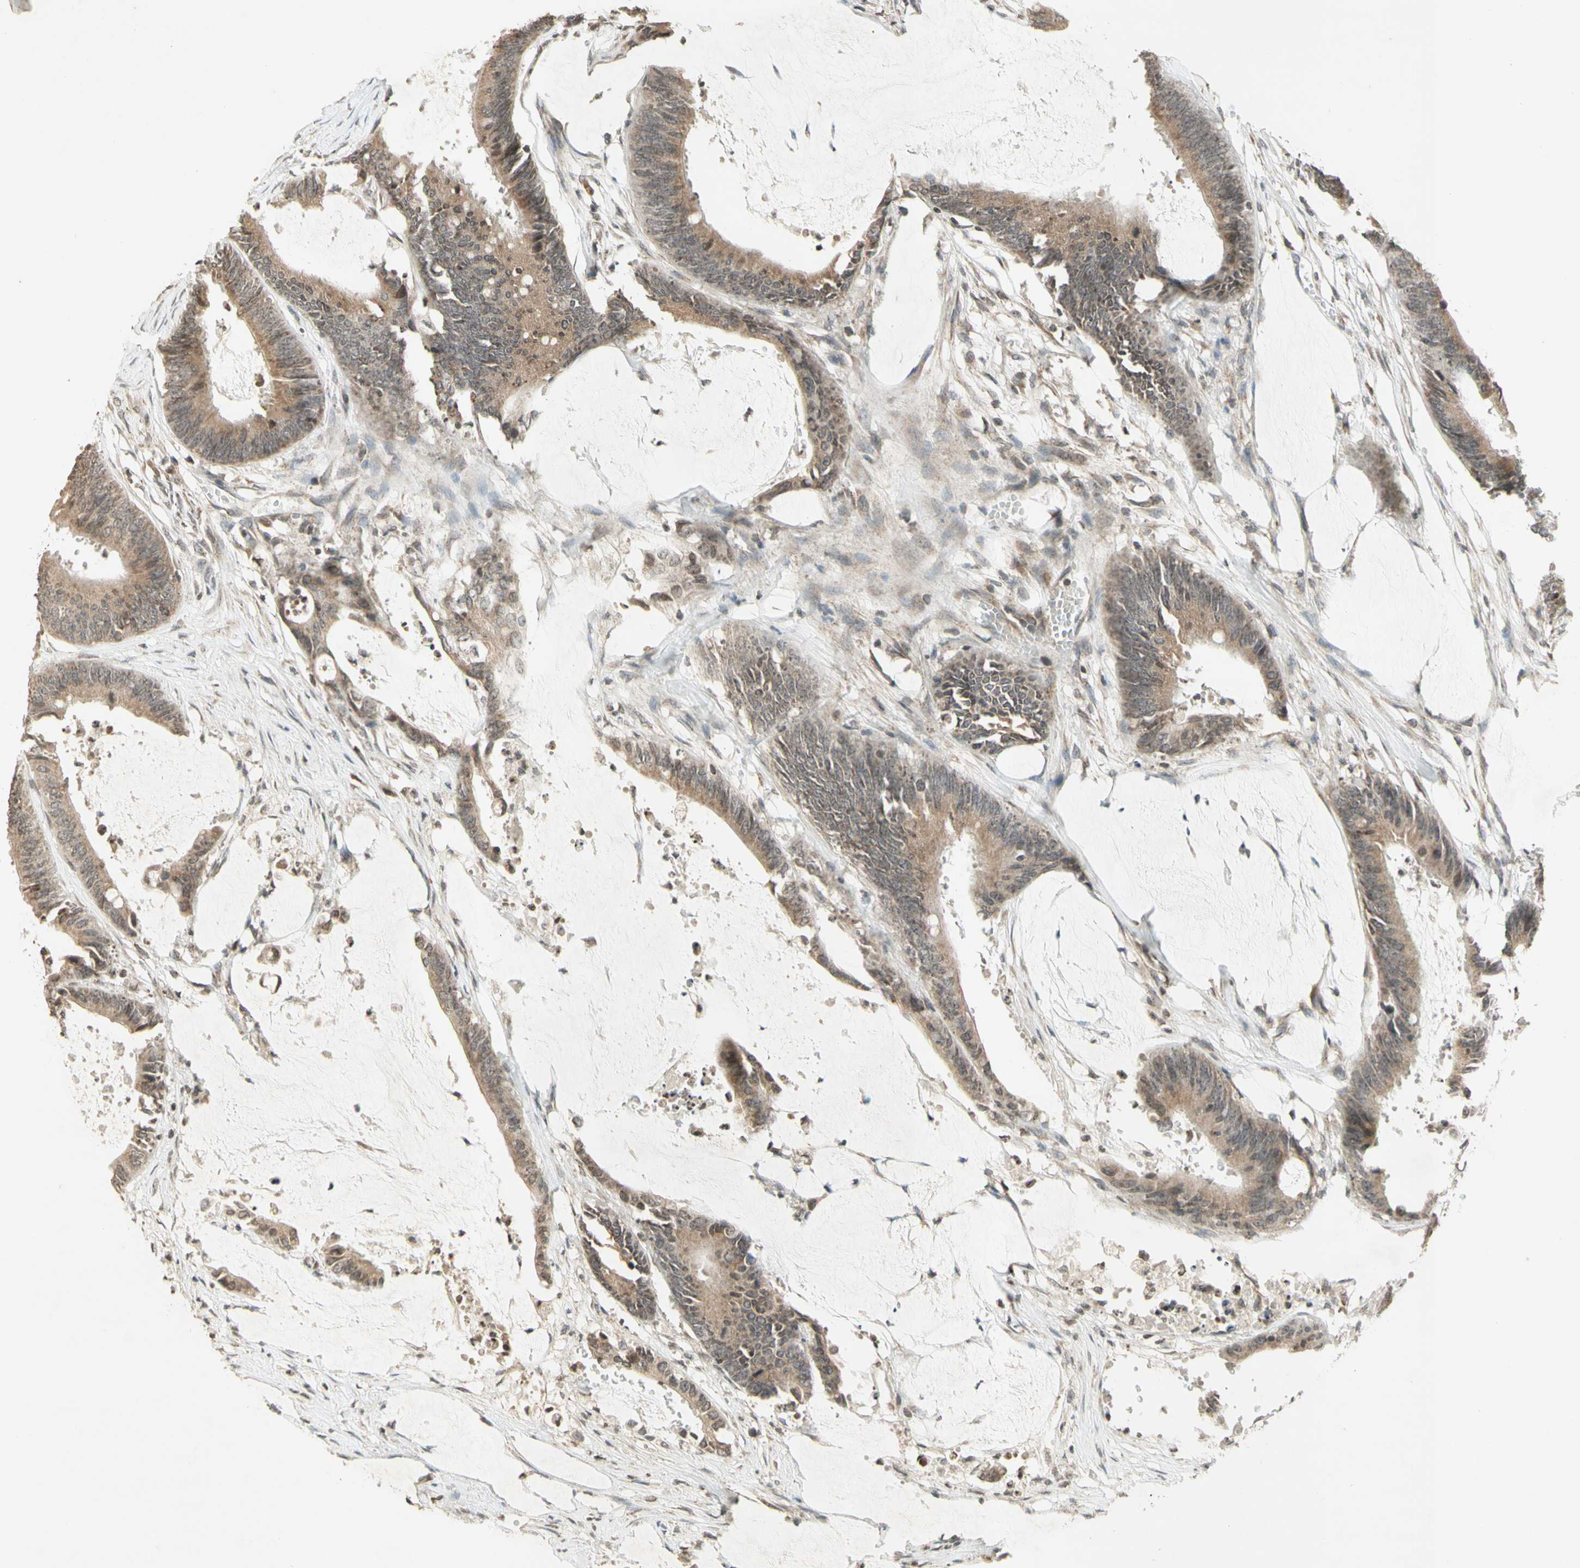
{"staining": {"intensity": "weak", "quantity": ">75%", "location": "cytoplasmic/membranous,nuclear"}, "tissue": "colorectal cancer", "cell_type": "Tumor cells", "image_type": "cancer", "snomed": [{"axis": "morphology", "description": "Adenocarcinoma, NOS"}, {"axis": "topography", "description": "Rectum"}], "caption": "A brown stain shows weak cytoplasmic/membranous and nuclear staining of a protein in human colorectal adenocarcinoma tumor cells.", "gene": "CCNI", "patient": {"sex": "female", "age": 66}}